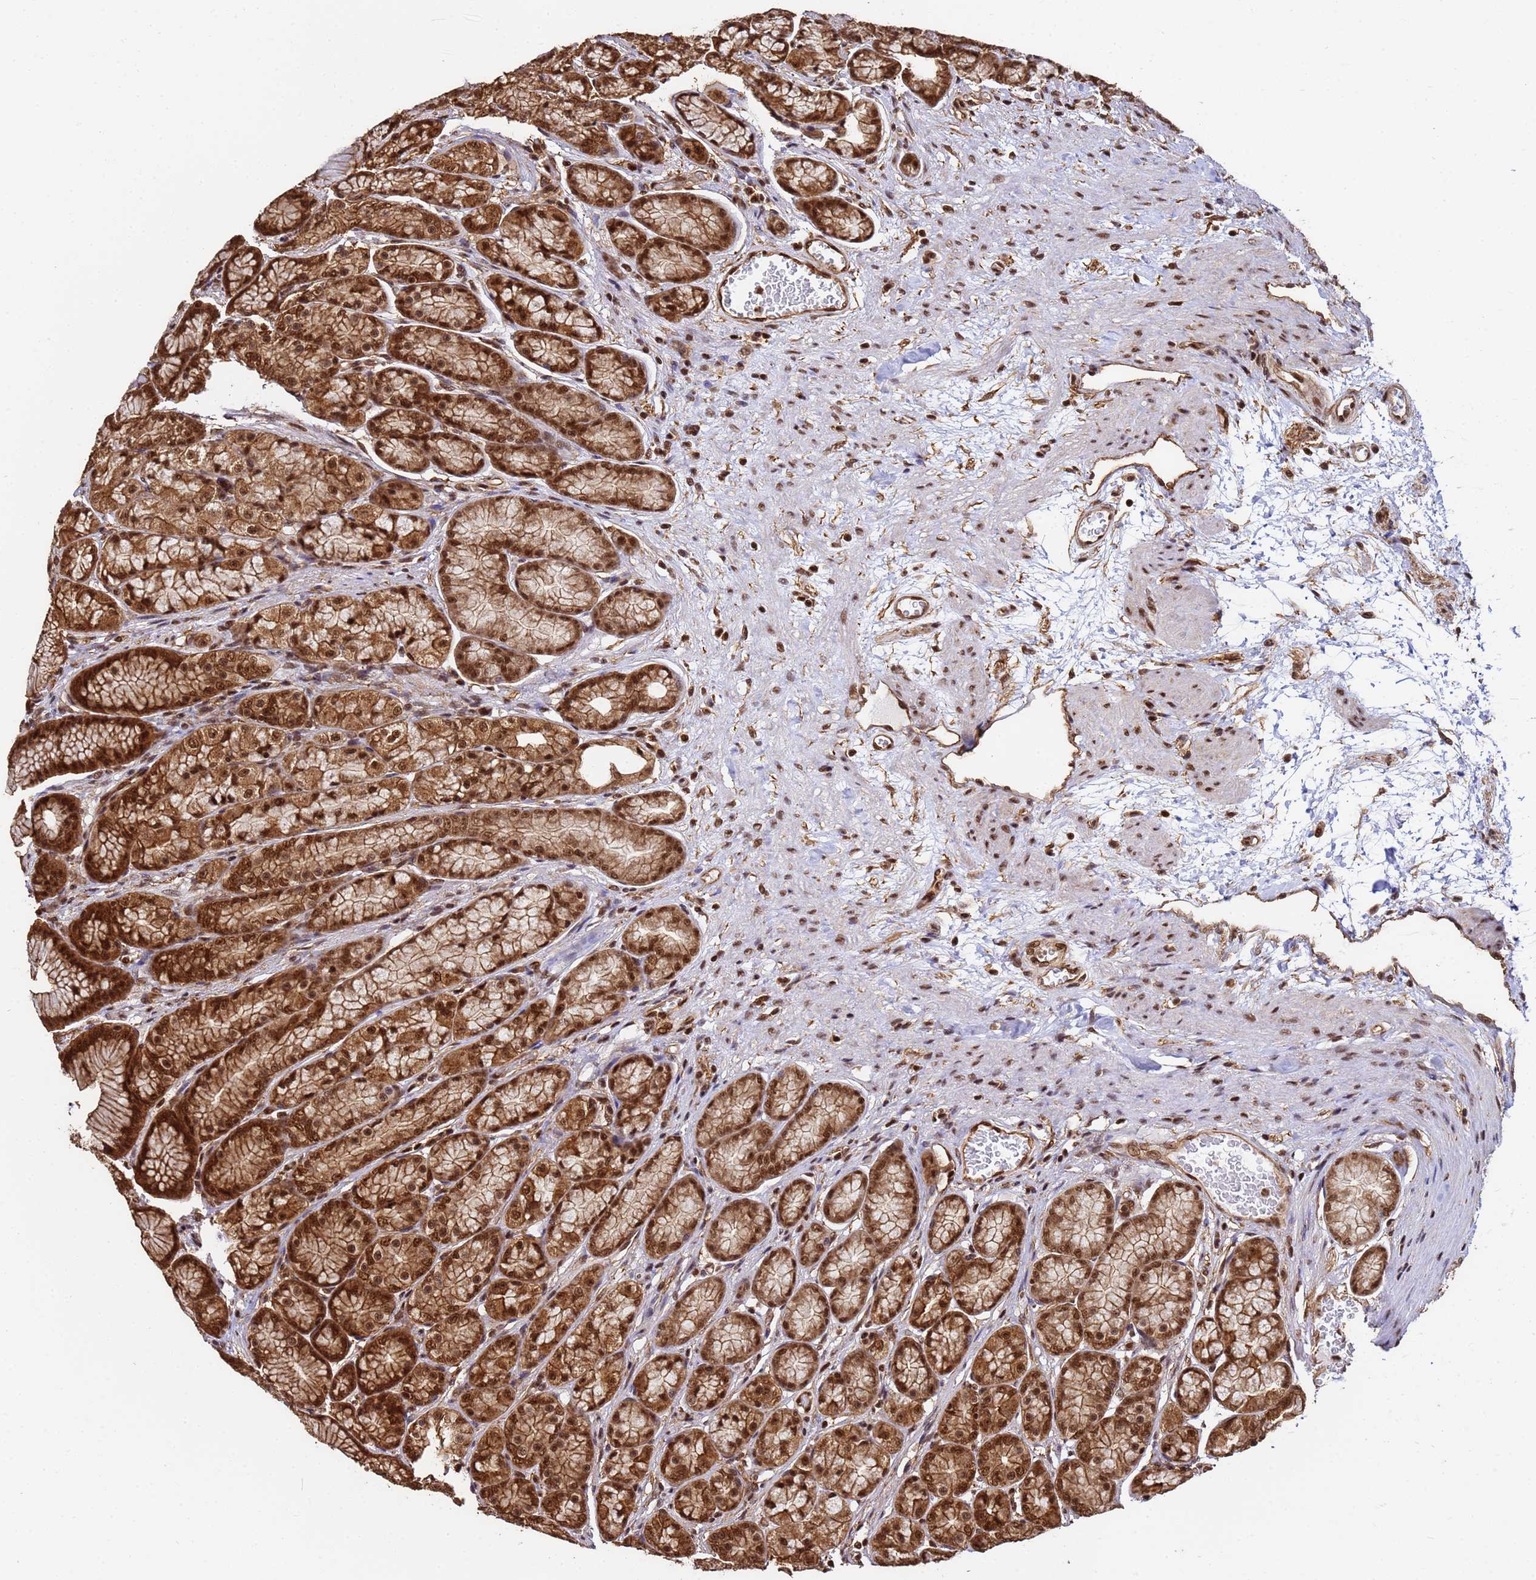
{"staining": {"intensity": "strong", "quantity": ">75%", "location": "cytoplasmic/membranous,nuclear"}, "tissue": "stomach", "cell_type": "Glandular cells", "image_type": "normal", "snomed": [{"axis": "morphology", "description": "Normal tissue, NOS"}, {"axis": "morphology", "description": "Adenocarcinoma, NOS"}, {"axis": "morphology", "description": "Adenocarcinoma, High grade"}, {"axis": "topography", "description": "Stomach, upper"}, {"axis": "topography", "description": "Stomach"}], "caption": "An IHC image of benign tissue is shown. Protein staining in brown labels strong cytoplasmic/membranous,nuclear positivity in stomach within glandular cells.", "gene": "SYF2", "patient": {"sex": "female", "age": 65}}